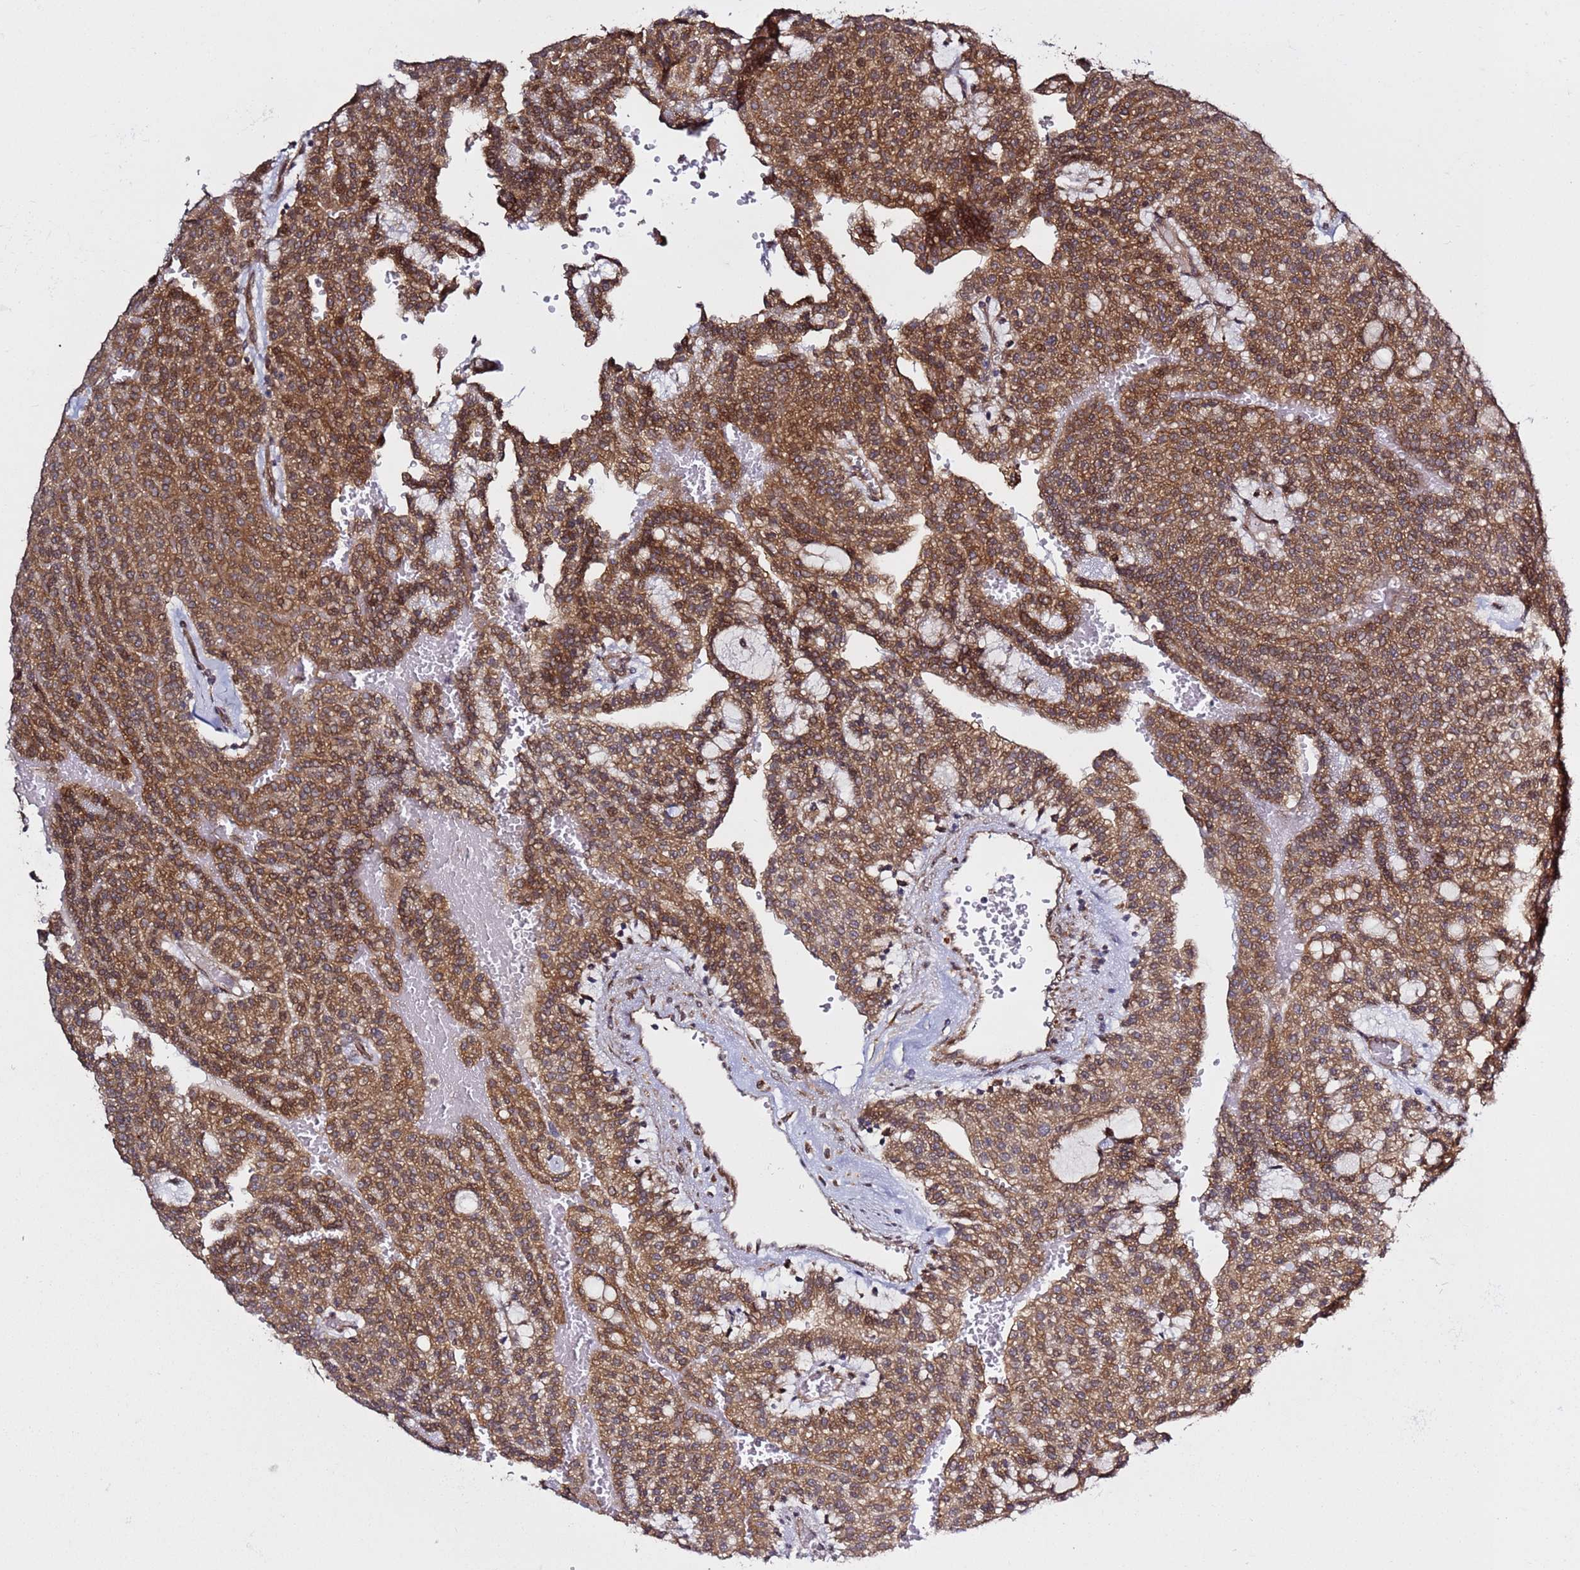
{"staining": {"intensity": "strong", "quantity": ">75%", "location": "cytoplasmic/membranous"}, "tissue": "renal cancer", "cell_type": "Tumor cells", "image_type": "cancer", "snomed": [{"axis": "morphology", "description": "Adenocarcinoma, NOS"}, {"axis": "topography", "description": "Kidney"}], "caption": "Immunohistochemistry (IHC) micrograph of human renal cancer (adenocarcinoma) stained for a protein (brown), which shows high levels of strong cytoplasmic/membranous staining in about >75% of tumor cells.", "gene": "PRKAB2", "patient": {"sex": "male", "age": 63}}